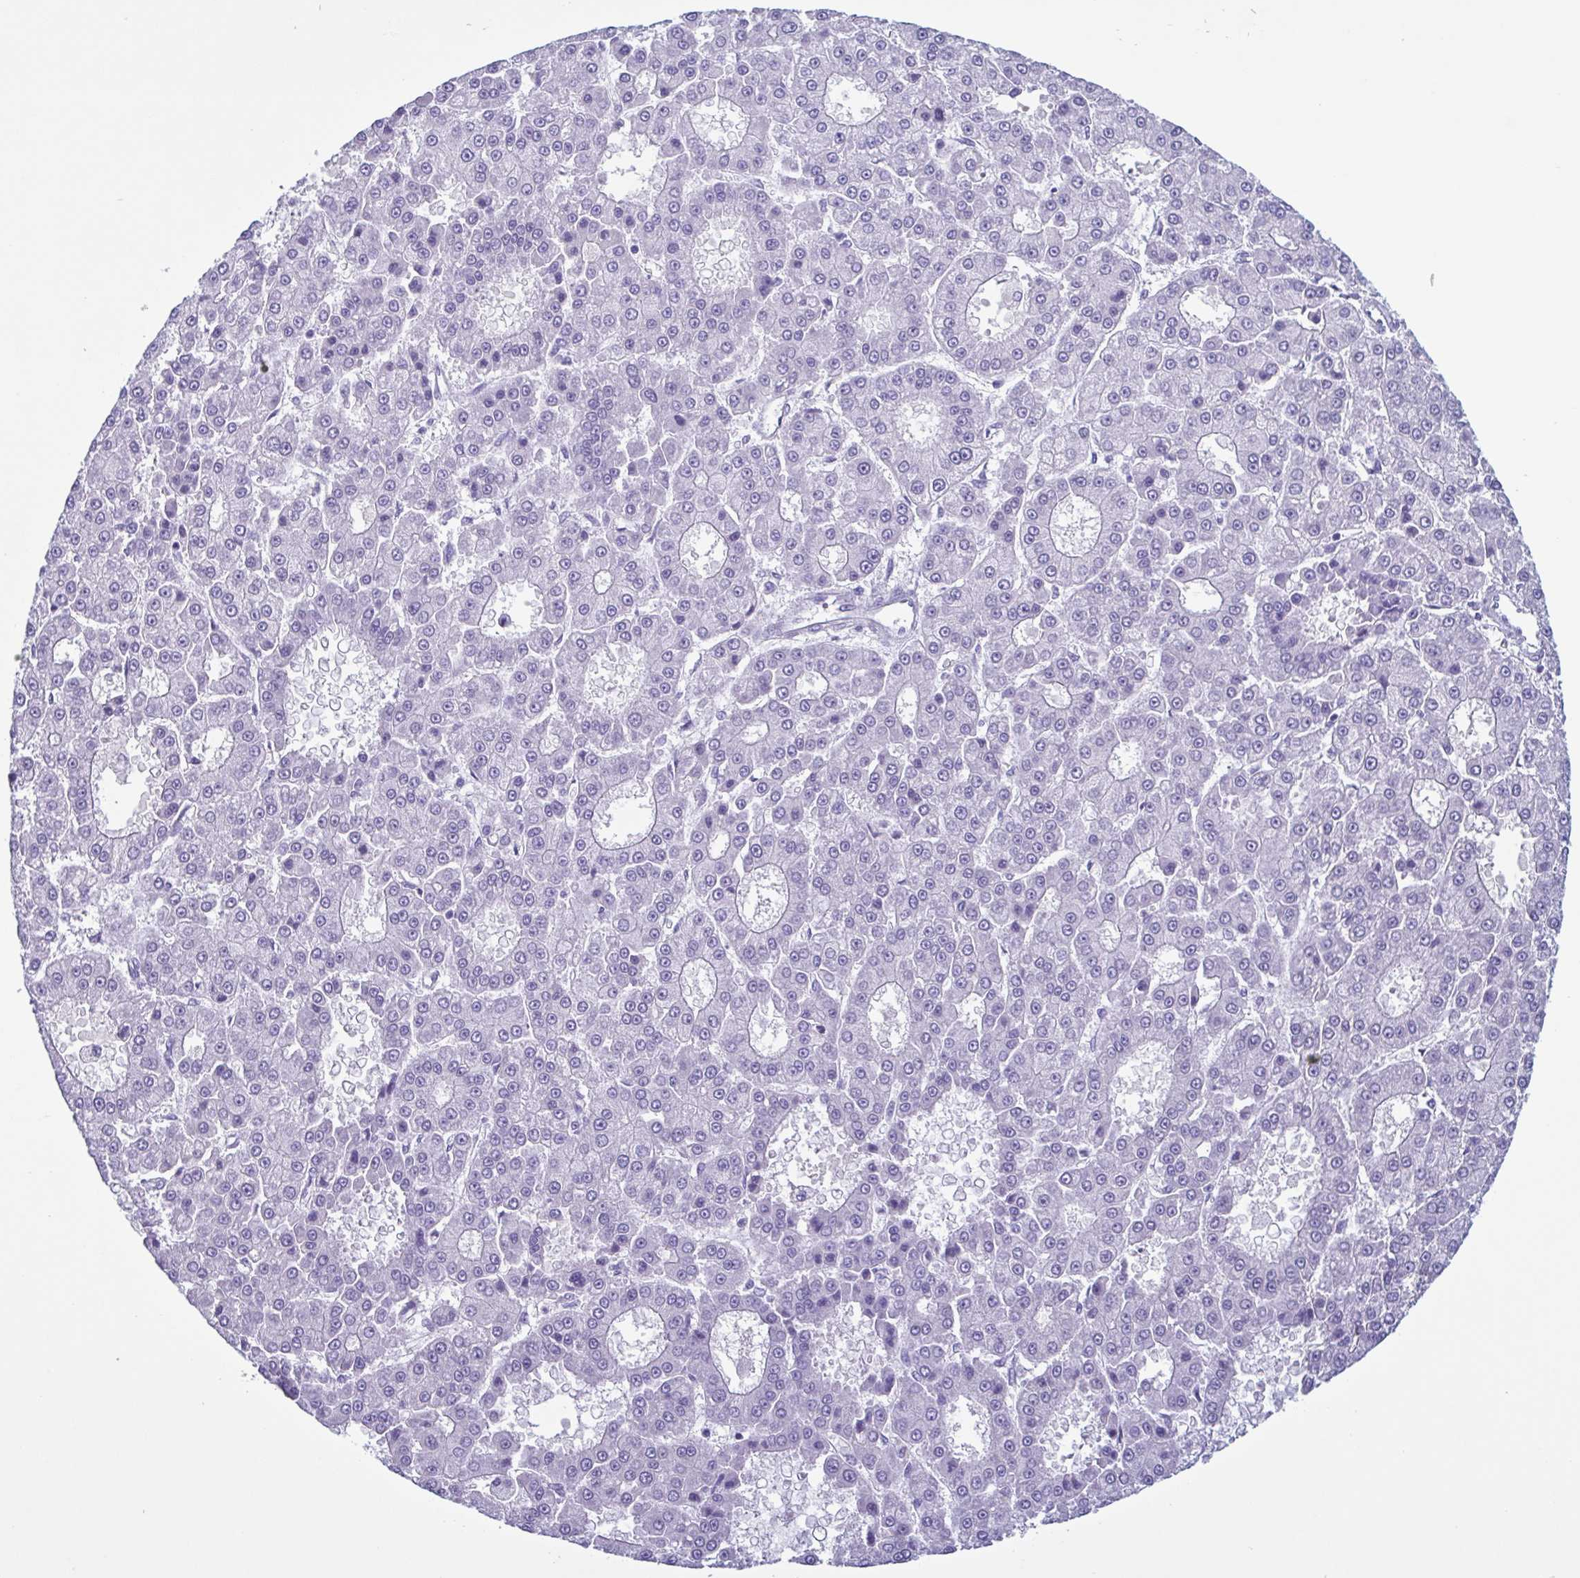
{"staining": {"intensity": "negative", "quantity": "none", "location": "none"}, "tissue": "liver cancer", "cell_type": "Tumor cells", "image_type": "cancer", "snomed": [{"axis": "morphology", "description": "Carcinoma, Hepatocellular, NOS"}, {"axis": "topography", "description": "Liver"}], "caption": "Immunohistochemistry (IHC) image of human liver hepatocellular carcinoma stained for a protein (brown), which exhibits no positivity in tumor cells.", "gene": "INAFM1", "patient": {"sex": "male", "age": 70}}